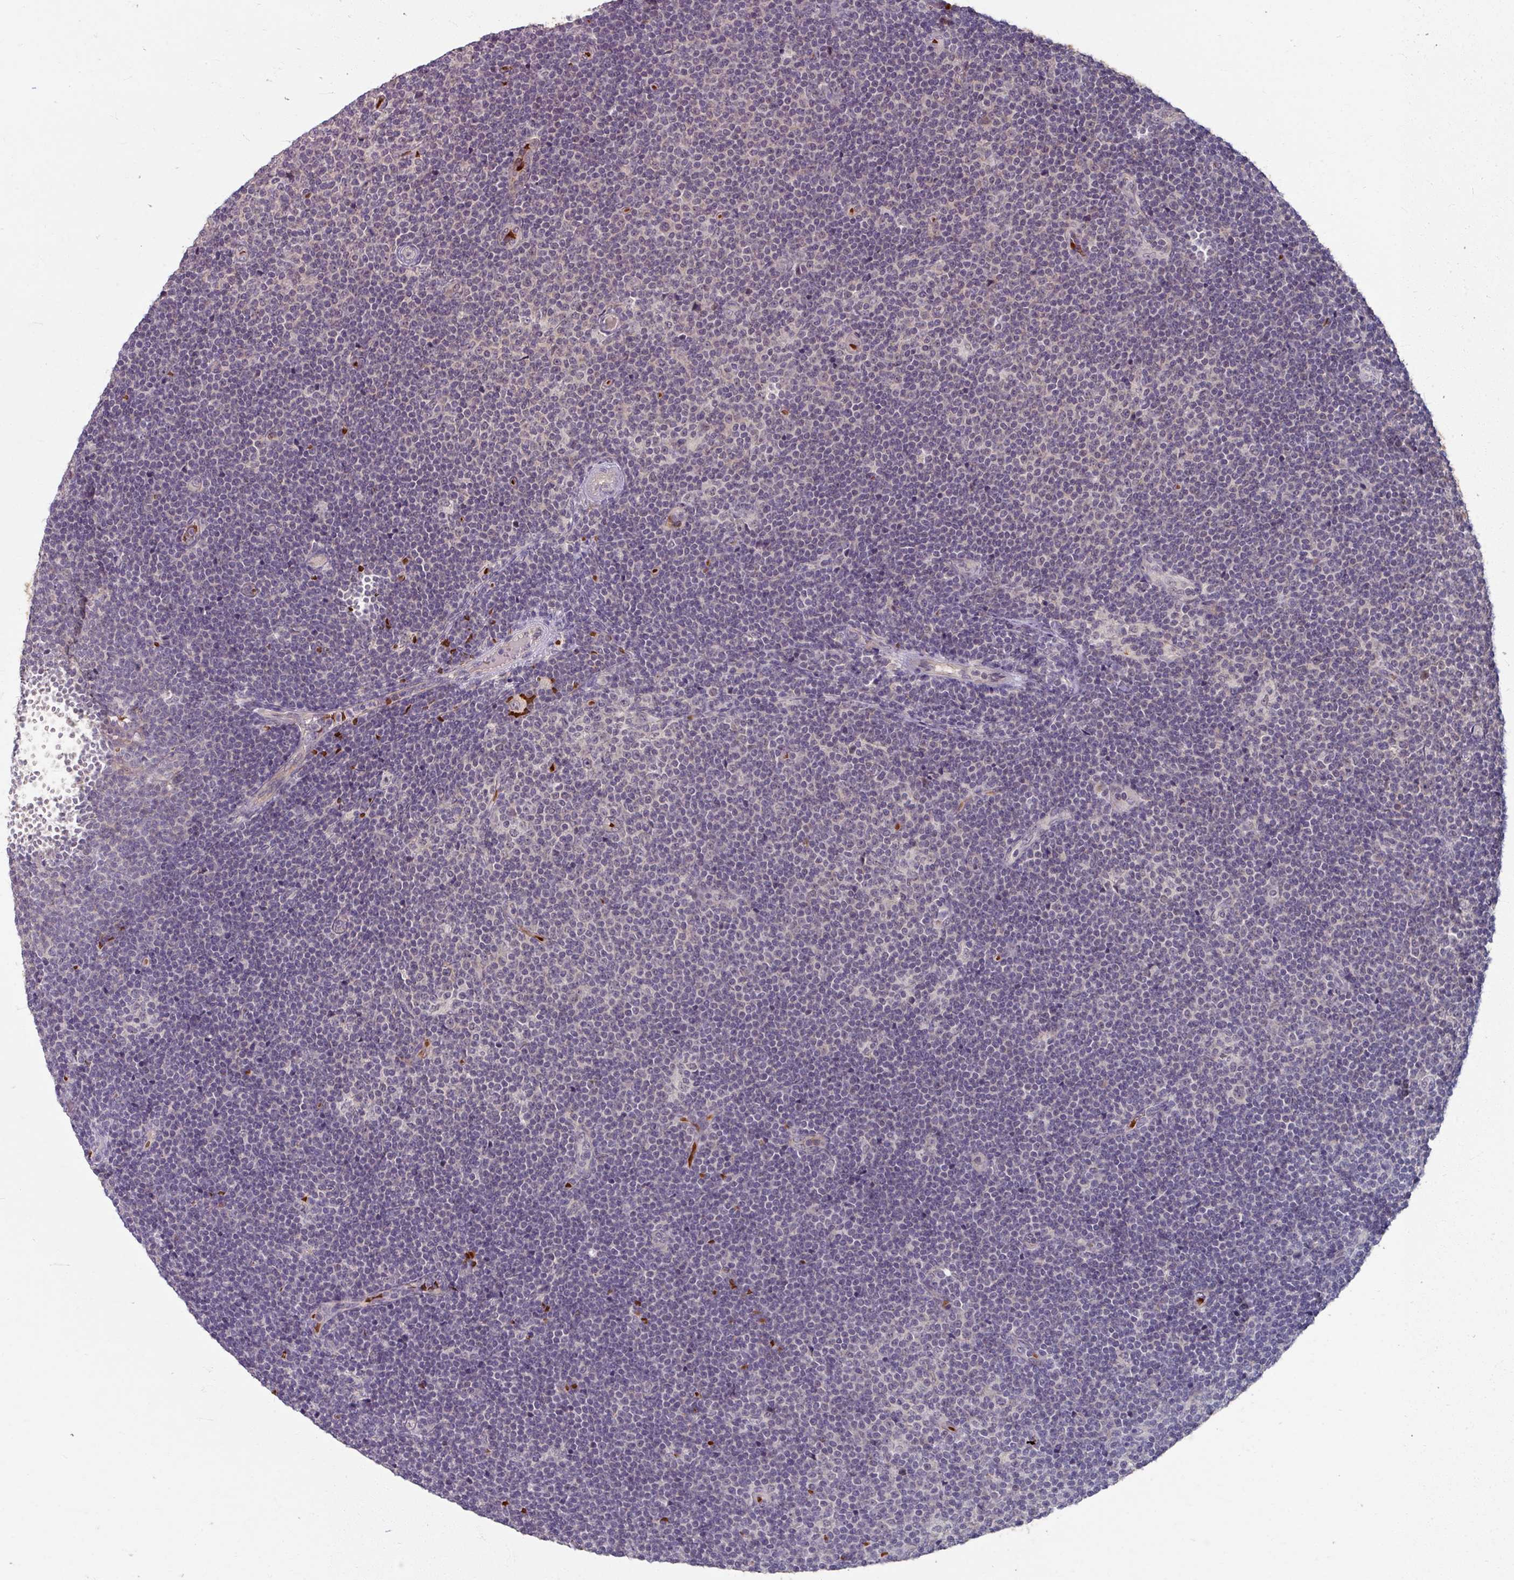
{"staining": {"intensity": "negative", "quantity": "none", "location": "none"}, "tissue": "lymphoma", "cell_type": "Tumor cells", "image_type": "cancer", "snomed": [{"axis": "morphology", "description": "Malignant lymphoma, non-Hodgkin's type, Low grade"}, {"axis": "topography", "description": "Lymph node"}], "caption": "DAB (3,3'-diaminobenzidine) immunohistochemical staining of lymphoma displays no significant staining in tumor cells.", "gene": "KMT5C", "patient": {"sex": "male", "age": 48}}